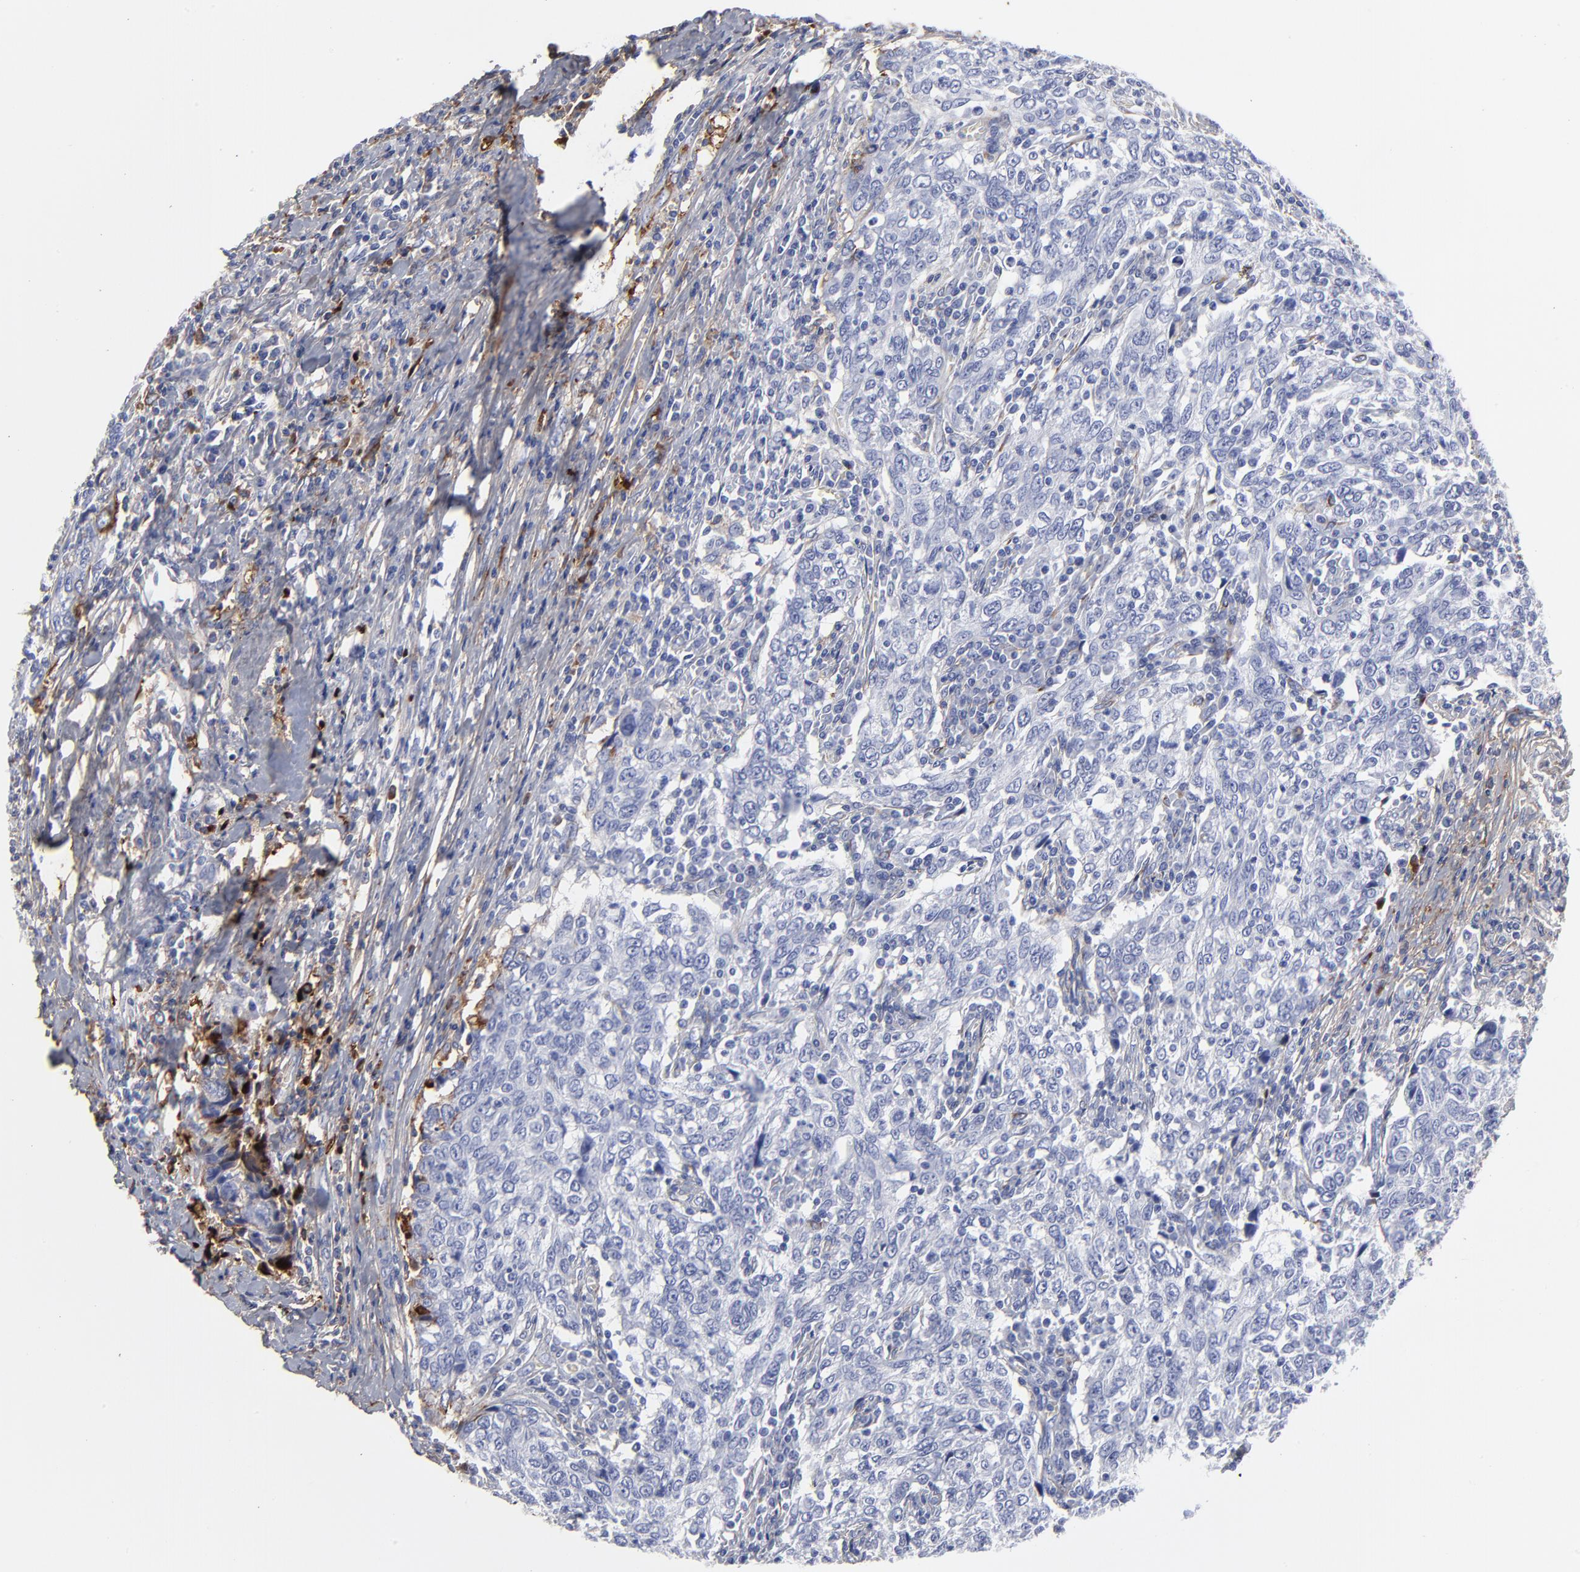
{"staining": {"intensity": "negative", "quantity": "none", "location": "none"}, "tissue": "breast cancer", "cell_type": "Tumor cells", "image_type": "cancer", "snomed": [{"axis": "morphology", "description": "Duct carcinoma"}, {"axis": "topography", "description": "Breast"}], "caption": "Tumor cells show no significant protein expression in breast cancer. The staining was performed using DAB (3,3'-diaminobenzidine) to visualize the protein expression in brown, while the nuclei were stained in blue with hematoxylin (Magnification: 20x).", "gene": "DCN", "patient": {"sex": "female", "age": 50}}